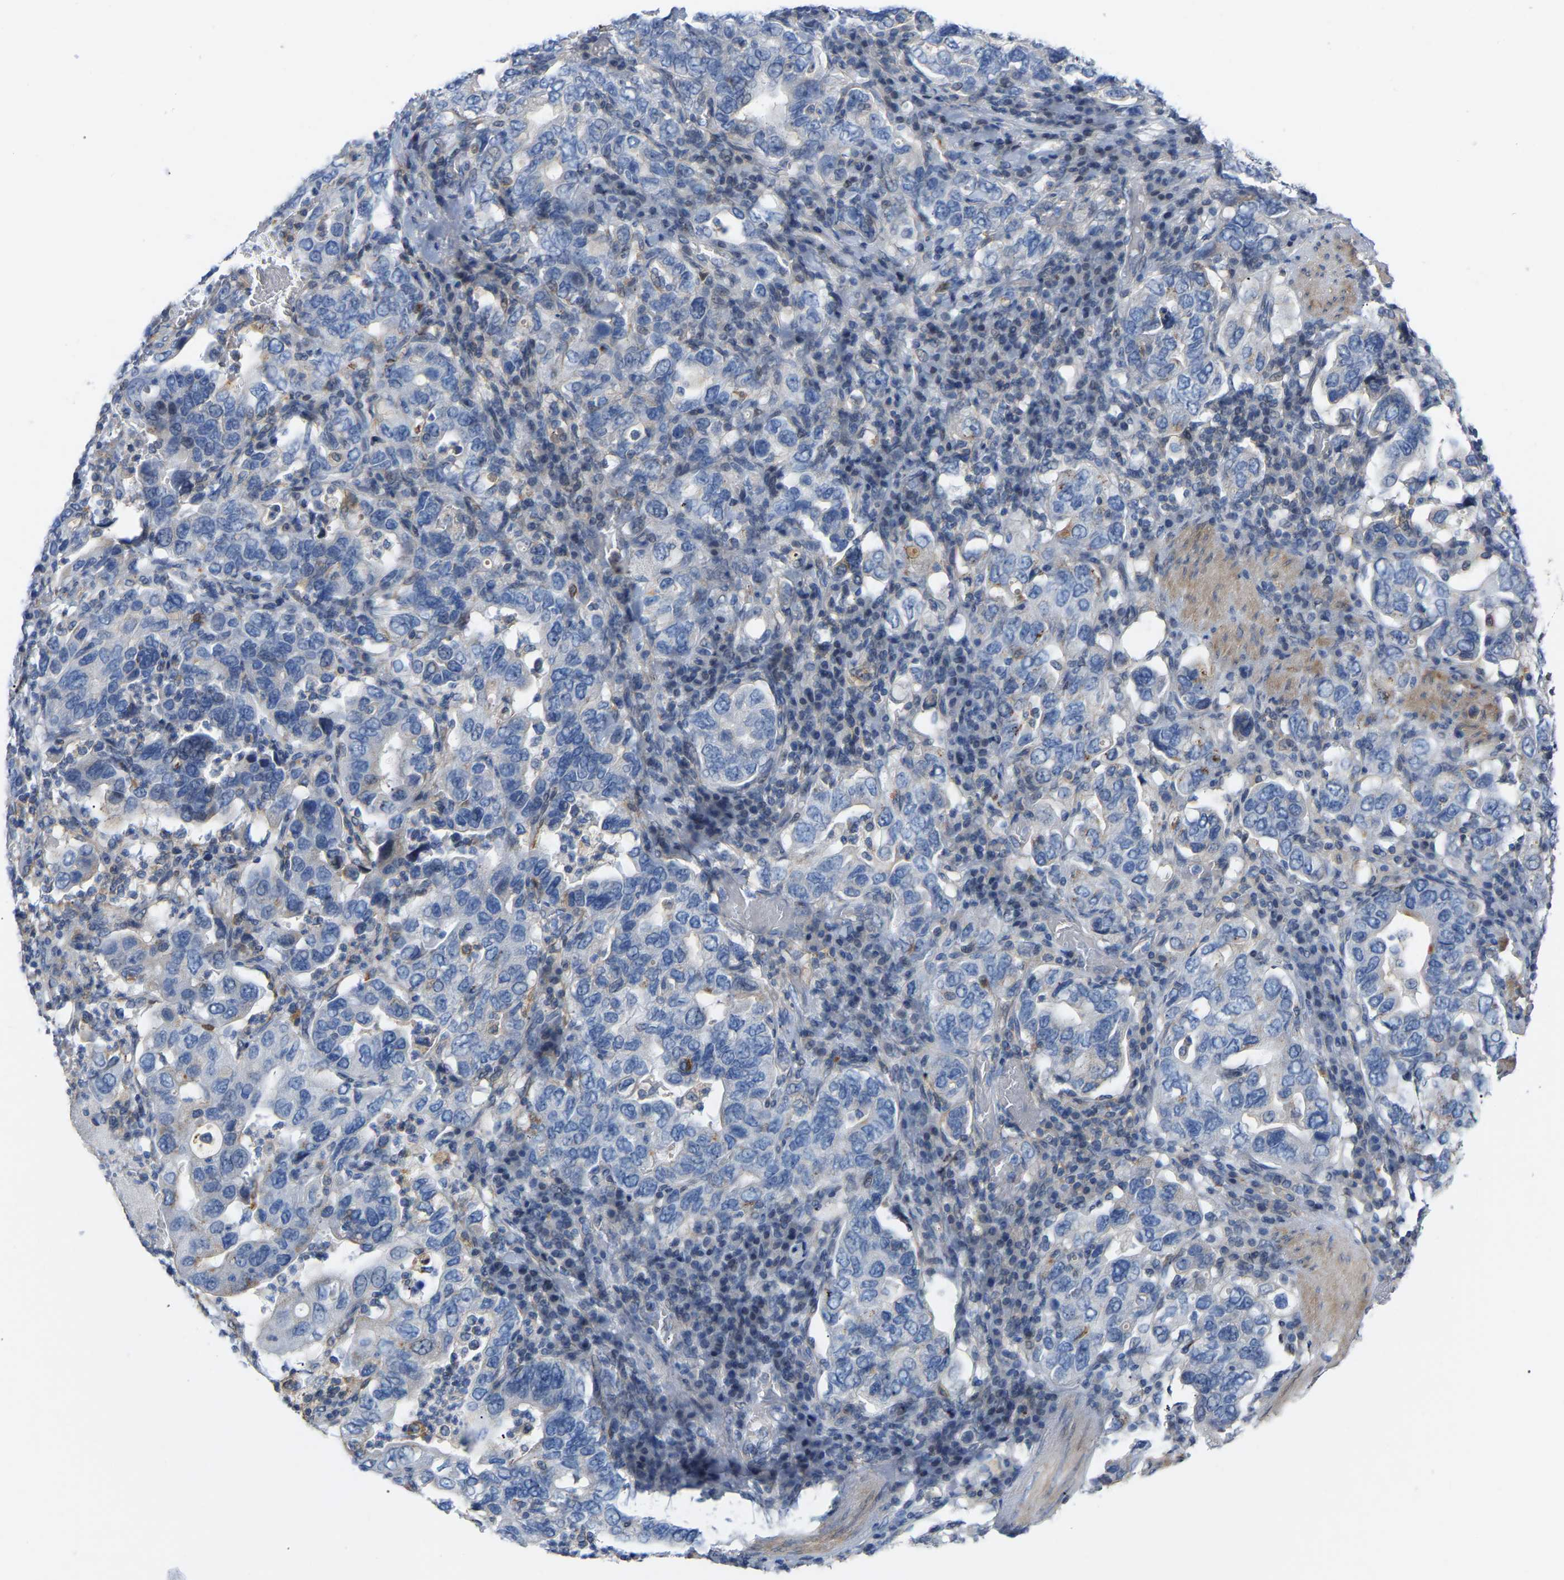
{"staining": {"intensity": "negative", "quantity": "none", "location": "none"}, "tissue": "stomach cancer", "cell_type": "Tumor cells", "image_type": "cancer", "snomed": [{"axis": "morphology", "description": "Adenocarcinoma, NOS"}, {"axis": "topography", "description": "Stomach, upper"}], "caption": "This is an immunohistochemistry (IHC) photomicrograph of stomach cancer (adenocarcinoma). There is no expression in tumor cells.", "gene": "ABTB2", "patient": {"sex": "male", "age": 62}}